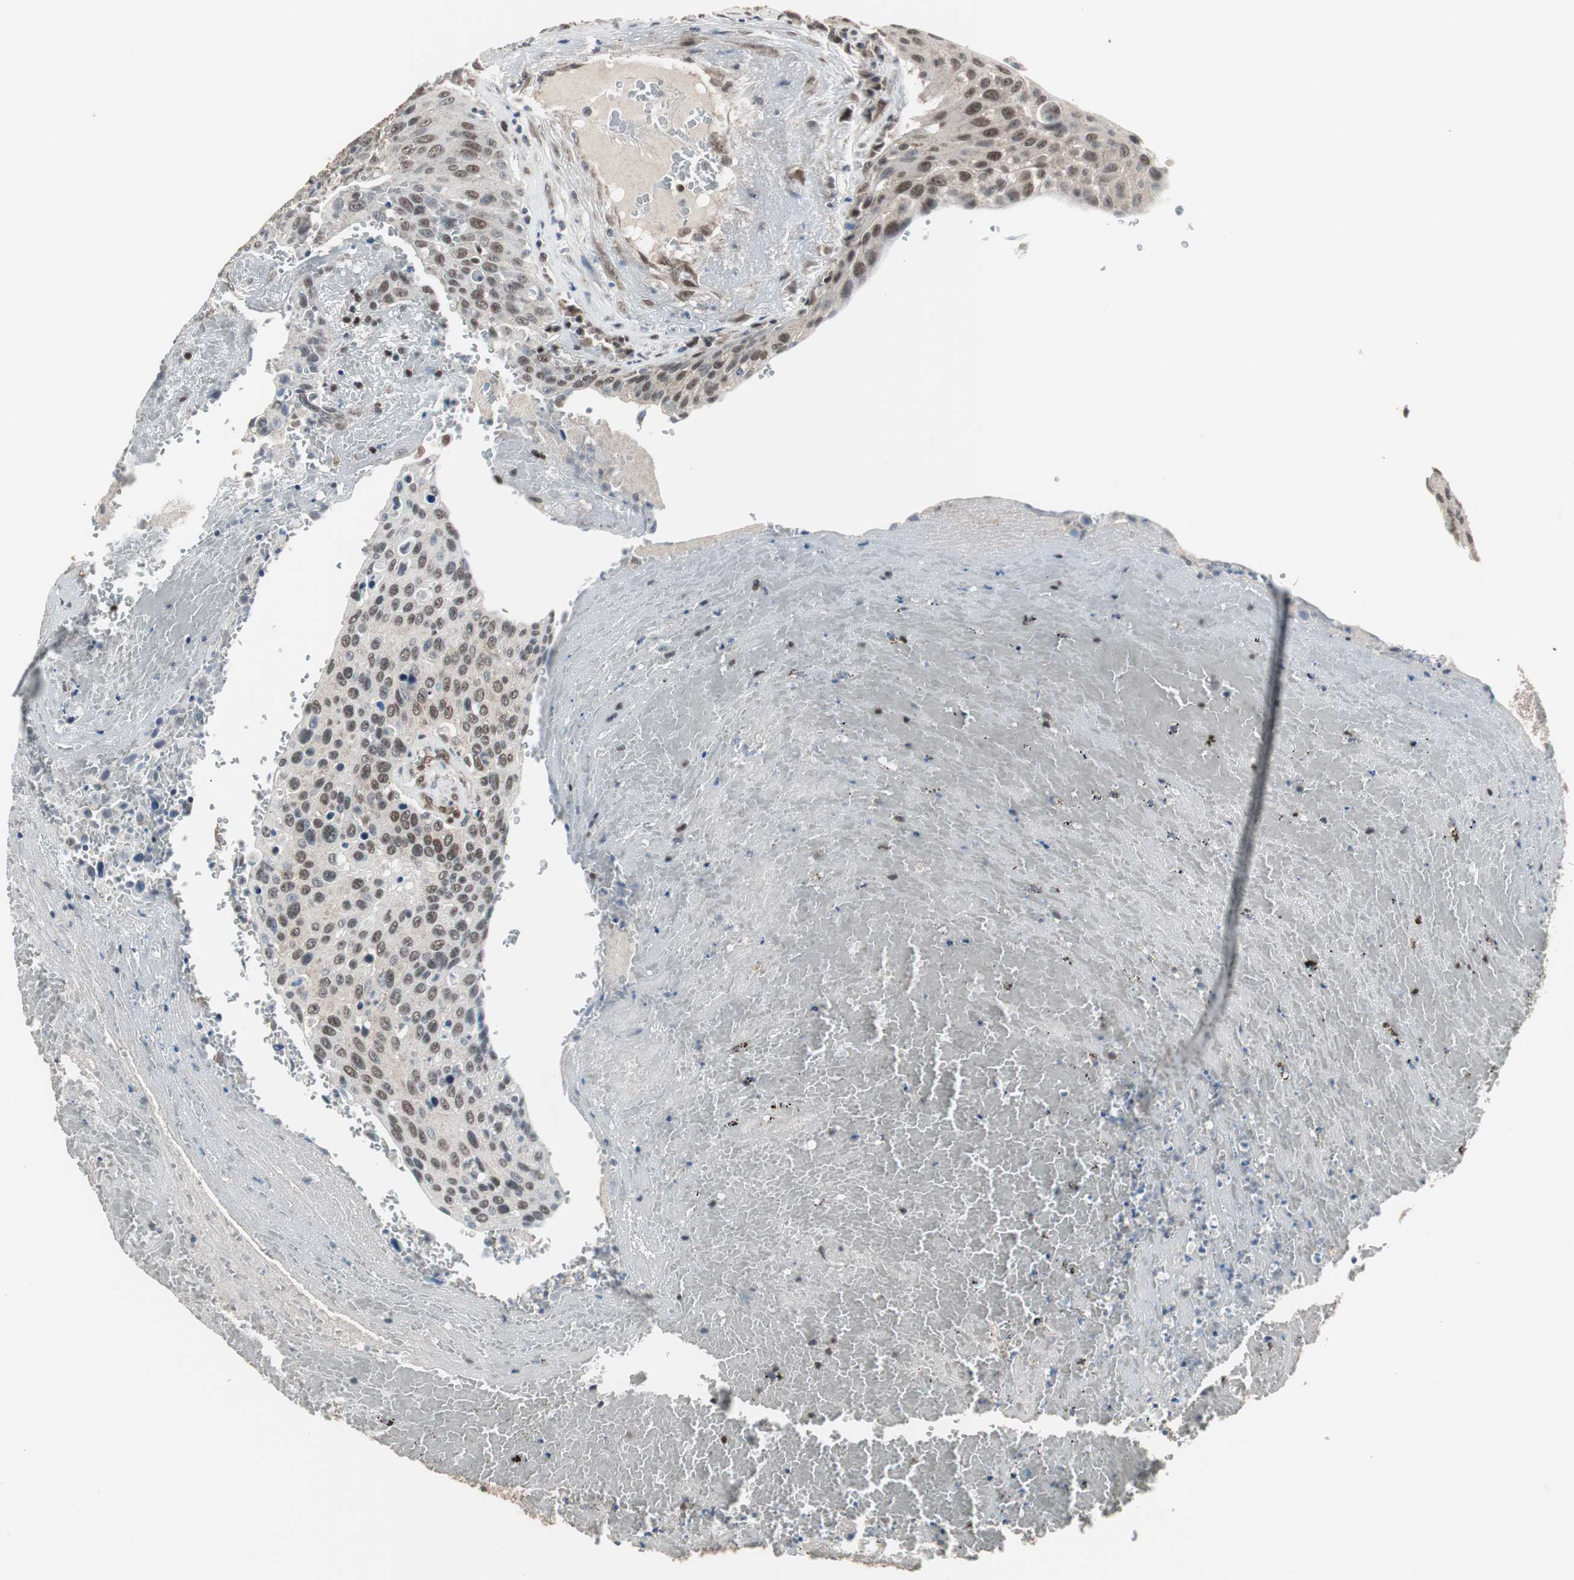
{"staining": {"intensity": "moderate", "quantity": ">75%", "location": "nuclear"}, "tissue": "urothelial cancer", "cell_type": "Tumor cells", "image_type": "cancer", "snomed": [{"axis": "morphology", "description": "Urothelial carcinoma, High grade"}, {"axis": "topography", "description": "Urinary bladder"}], "caption": "An immunohistochemistry (IHC) histopathology image of neoplastic tissue is shown. Protein staining in brown shows moderate nuclear positivity in urothelial cancer within tumor cells.", "gene": "ZHX2", "patient": {"sex": "male", "age": 66}}